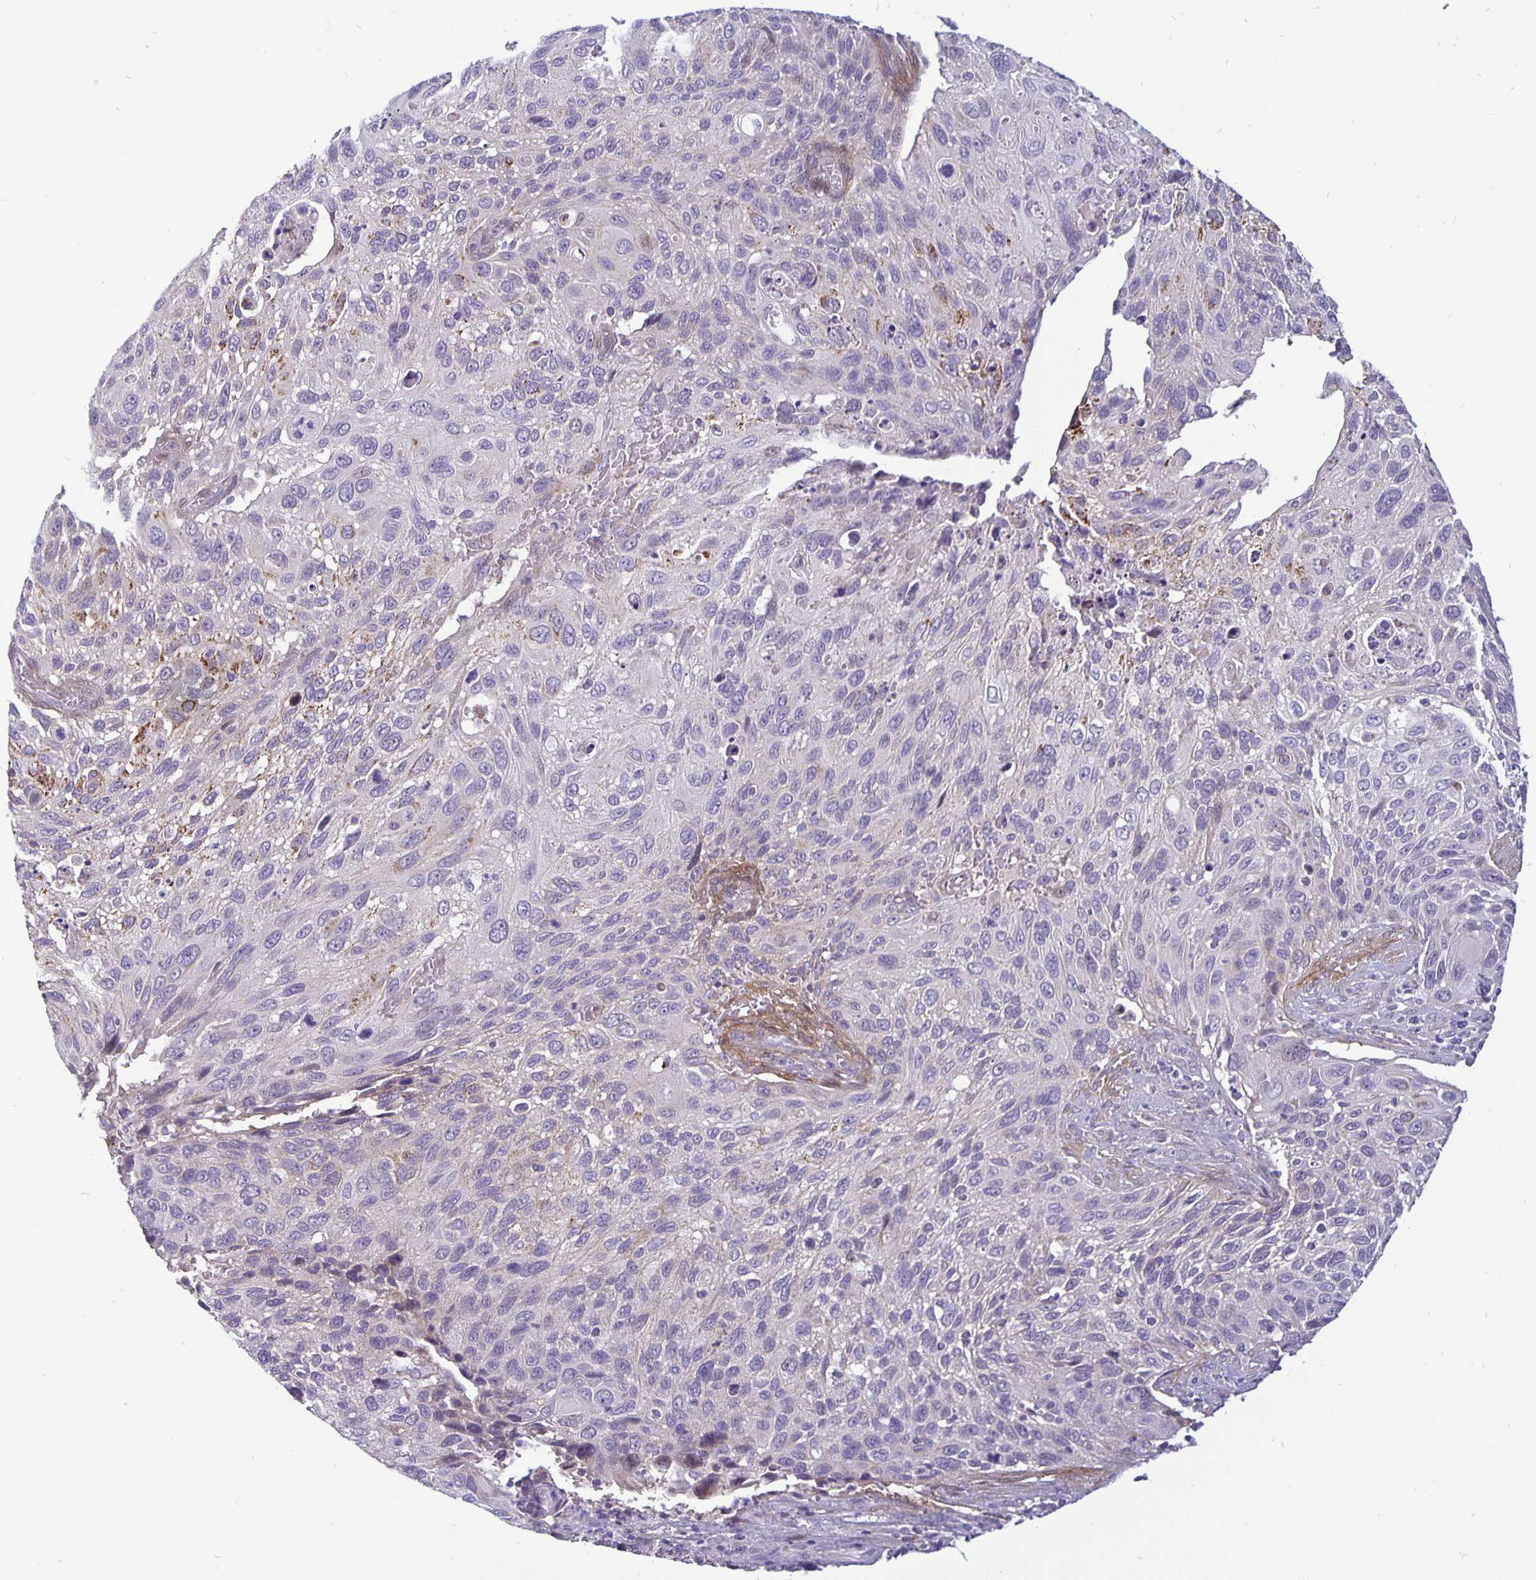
{"staining": {"intensity": "negative", "quantity": "none", "location": "none"}, "tissue": "cervical cancer", "cell_type": "Tumor cells", "image_type": "cancer", "snomed": [{"axis": "morphology", "description": "Squamous cell carcinoma, NOS"}, {"axis": "topography", "description": "Cervix"}], "caption": "A micrograph of human cervical cancer is negative for staining in tumor cells.", "gene": "ERBB2", "patient": {"sex": "female", "age": 70}}